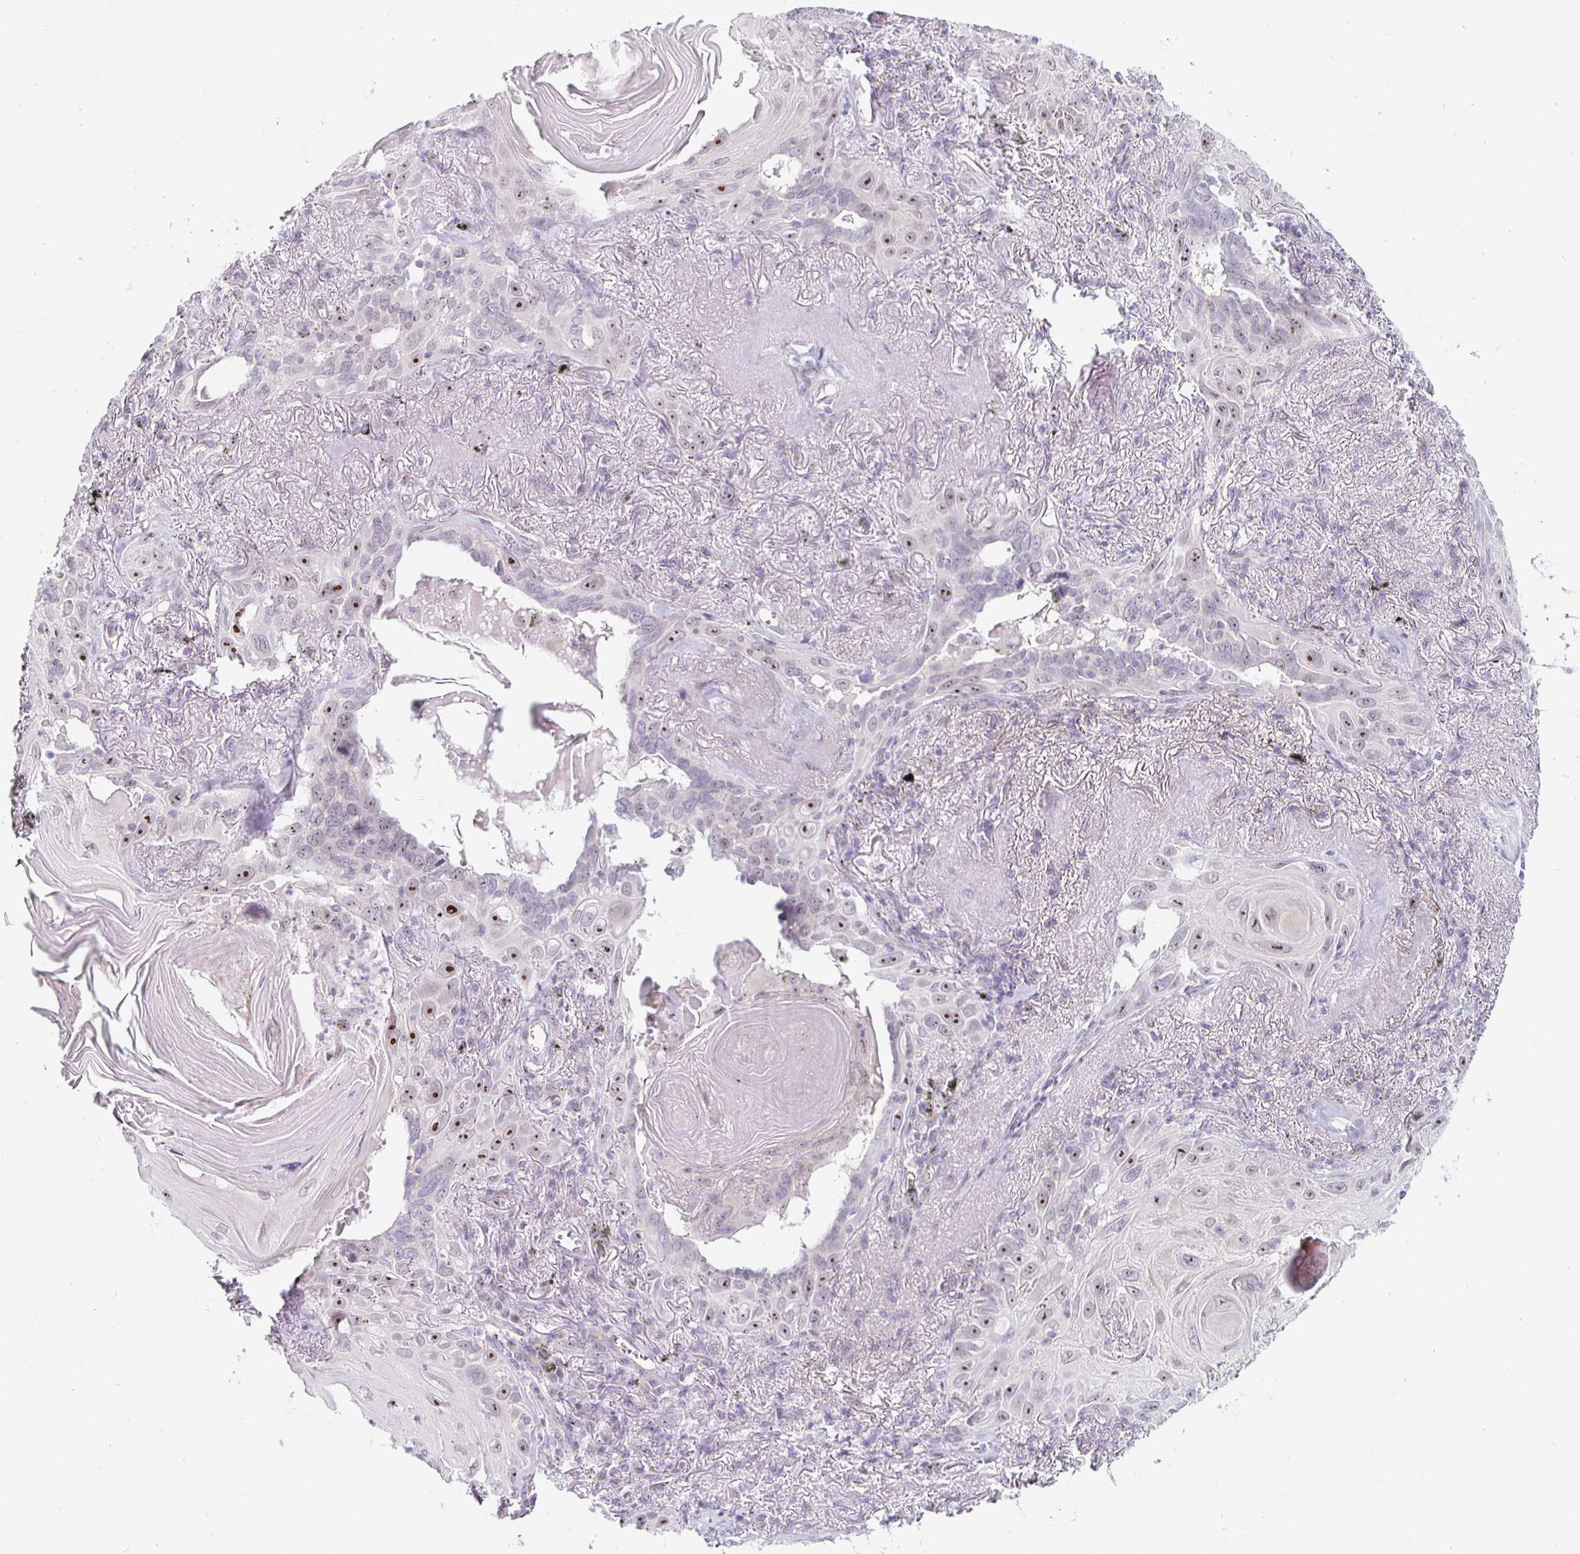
{"staining": {"intensity": "moderate", "quantity": "25%-75%", "location": "nuclear"}, "tissue": "lung cancer", "cell_type": "Tumor cells", "image_type": "cancer", "snomed": [{"axis": "morphology", "description": "Squamous cell carcinoma, NOS"}, {"axis": "topography", "description": "Lung"}], "caption": "Lung cancer stained with a protein marker exhibits moderate staining in tumor cells.", "gene": "NUP85", "patient": {"sex": "male", "age": 79}}